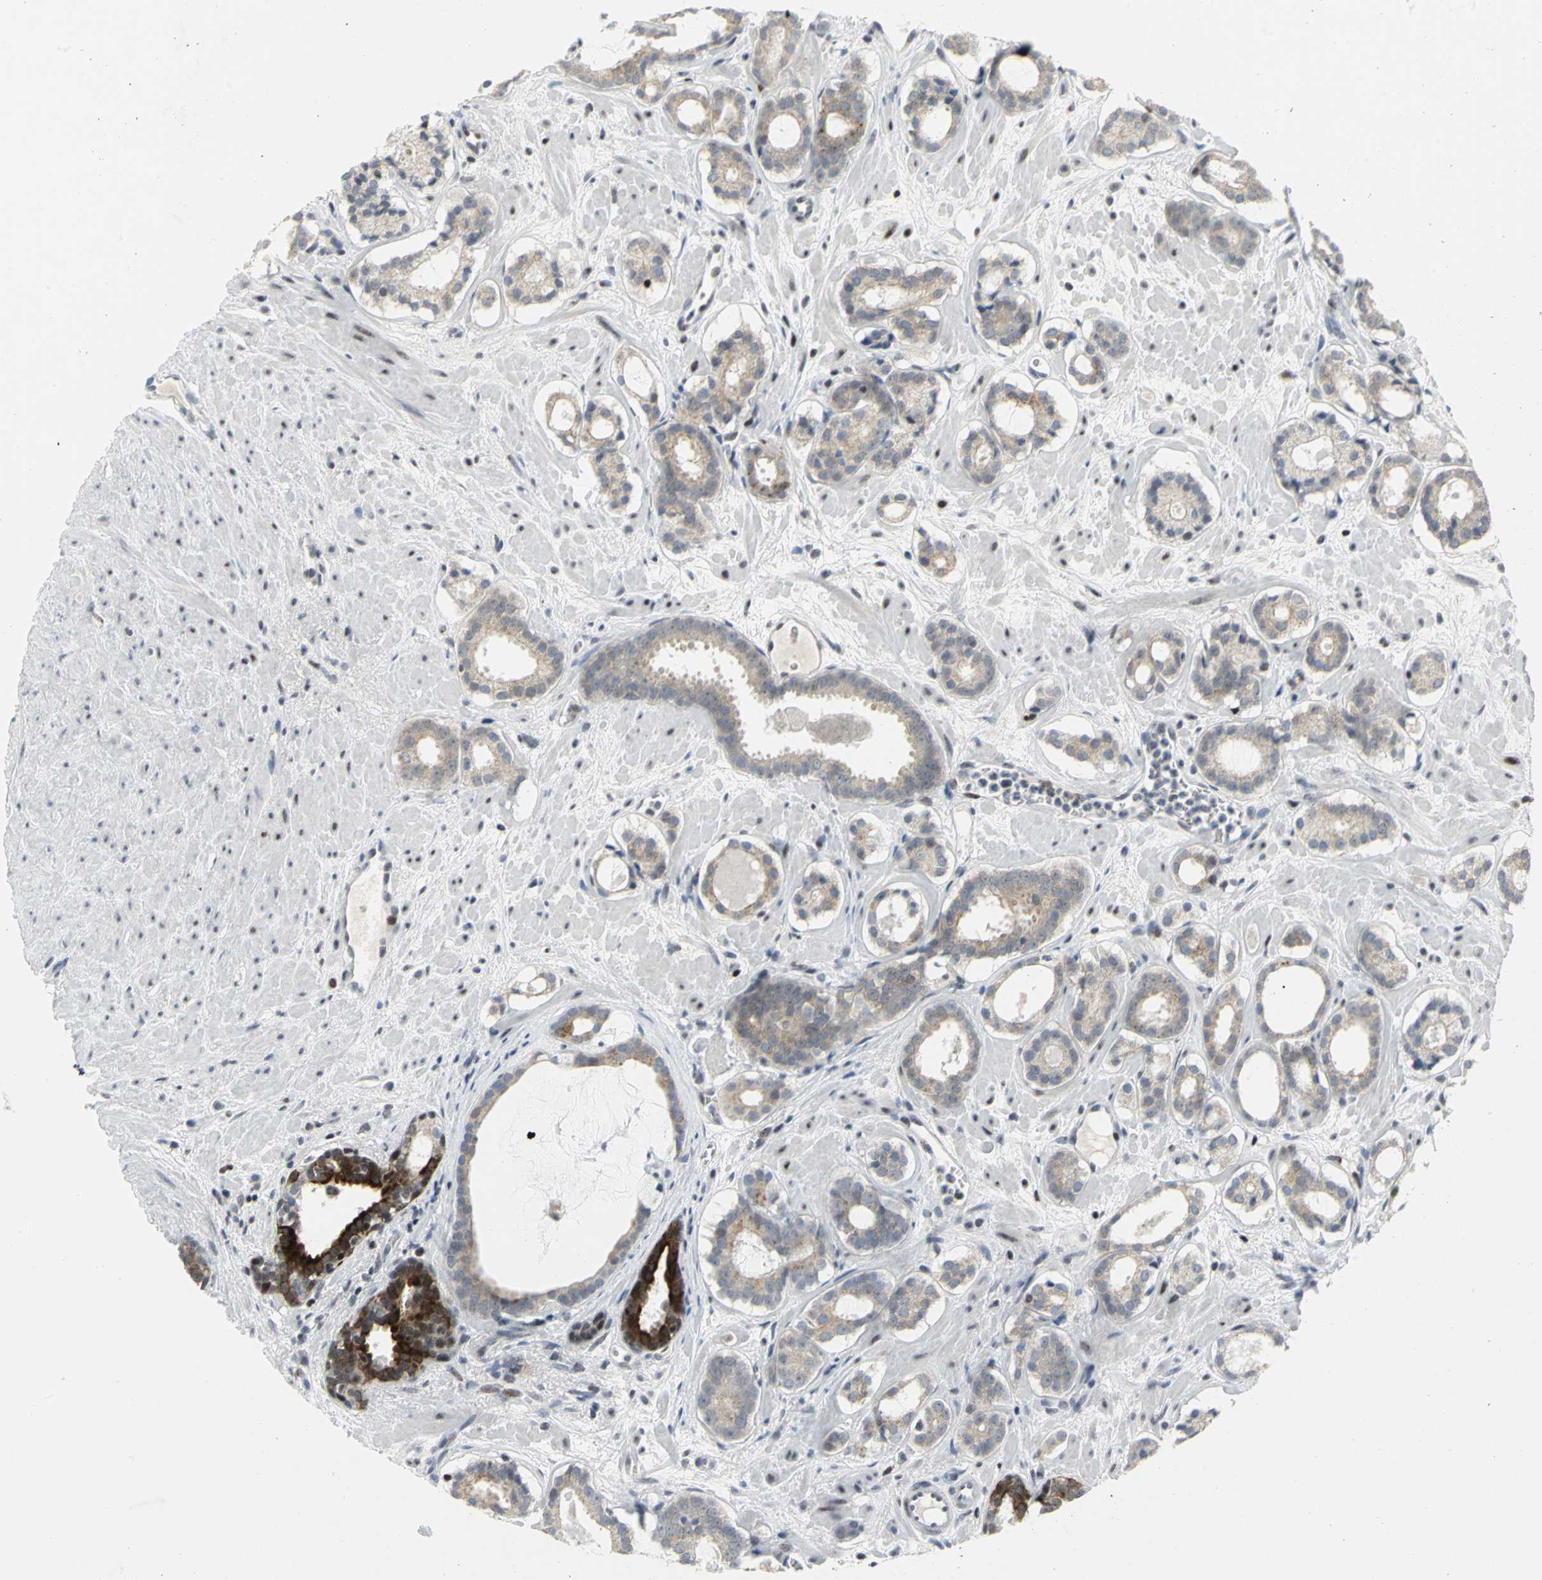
{"staining": {"intensity": "weak", "quantity": "25%-75%", "location": "cytoplasmic/membranous"}, "tissue": "prostate cancer", "cell_type": "Tumor cells", "image_type": "cancer", "snomed": [{"axis": "morphology", "description": "Adenocarcinoma, Low grade"}, {"axis": "topography", "description": "Prostate"}], "caption": "An image showing weak cytoplasmic/membranous staining in about 25%-75% of tumor cells in low-grade adenocarcinoma (prostate), as visualized by brown immunohistochemical staining.", "gene": "RPA1", "patient": {"sex": "male", "age": 57}}